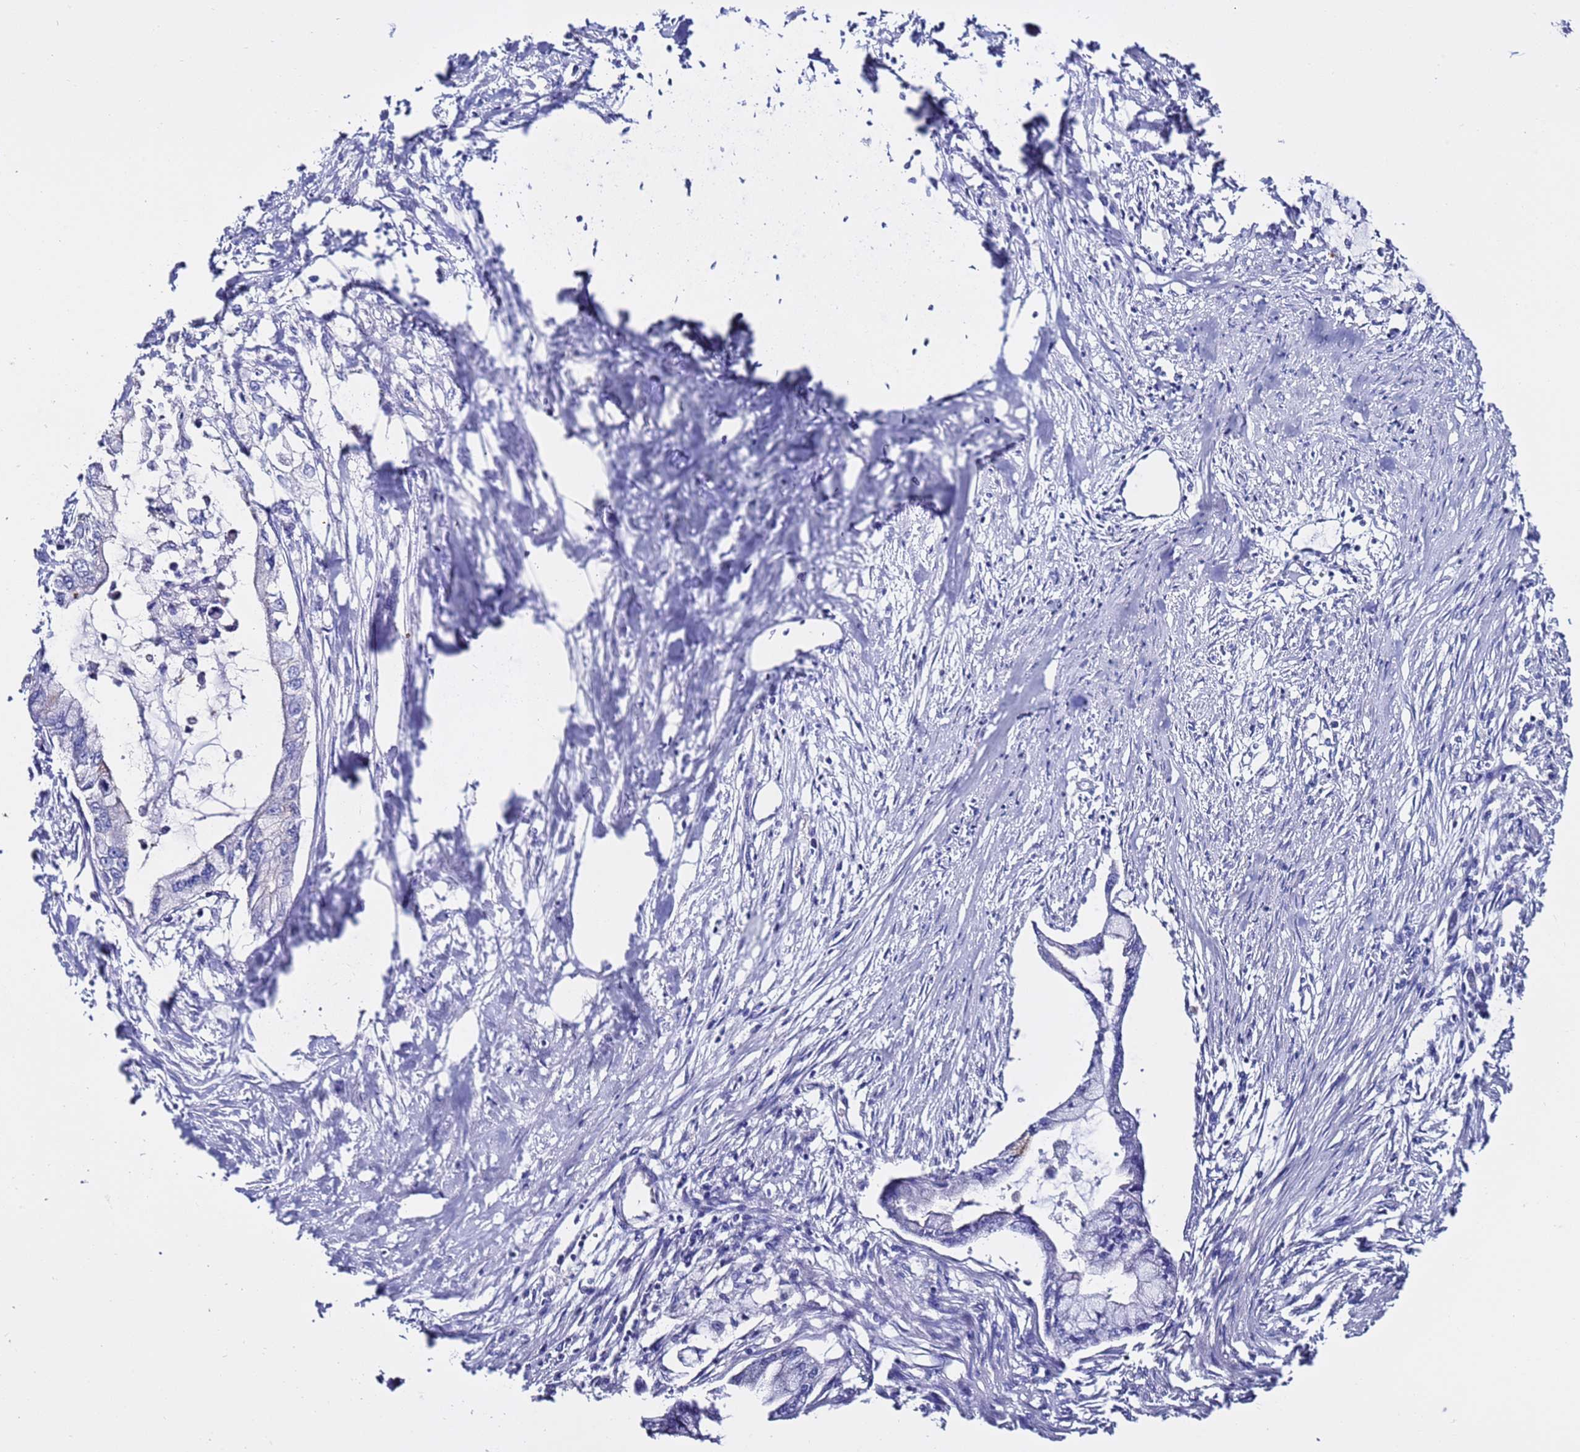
{"staining": {"intensity": "negative", "quantity": "none", "location": "none"}, "tissue": "pancreatic cancer", "cell_type": "Tumor cells", "image_type": "cancer", "snomed": [{"axis": "morphology", "description": "Adenocarcinoma, NOS"}, {"axis": "topography", "description": "Pancreas"}], "caption": "This is an immunohistochemistry (IHC) photomicrograph of adenocarcinoma (pancreatic). There is no staining in tumor cells.", "gene": "TENM3", "patient": {"sex": "male", "age": 48}}